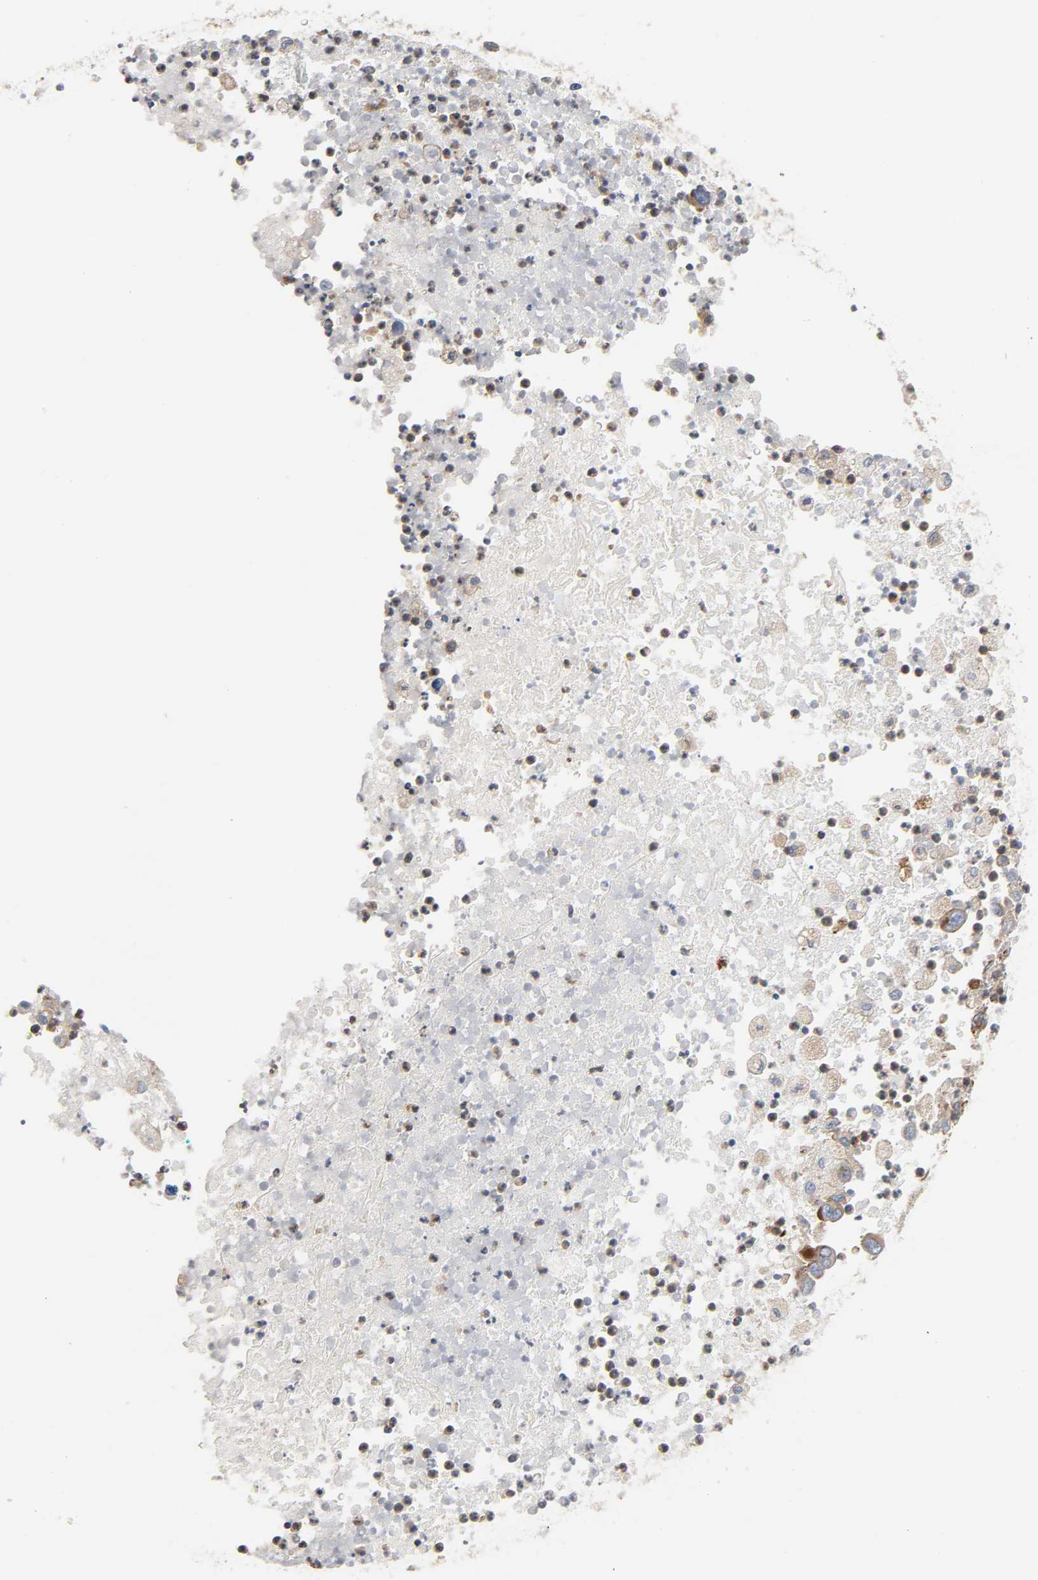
{"staining": {"intensity": "moderate", "quantity": "<25%", "location": "cytoplasmic/membranous"}, "tissue": "melanoma", "cell_type": "Tumor cells", "image_type": "cancer", "snomed": [{"axis": "morphology", "description": "Malignant melanoma, Metastatic site"}, {"axis": "topography", "description": "Skin"}], "caption": "Immunohistochemical staining of melanoma demonstrates low levels of moderate cytoplasmic/membranous protein expression in approximately <25% of tumor cells. Immunohistochemistry stains the protein of interest in brown and the nuclei are stained blue.", "gene": "ARHGAP1", "patient": {"sex": "female", "age": 56}}